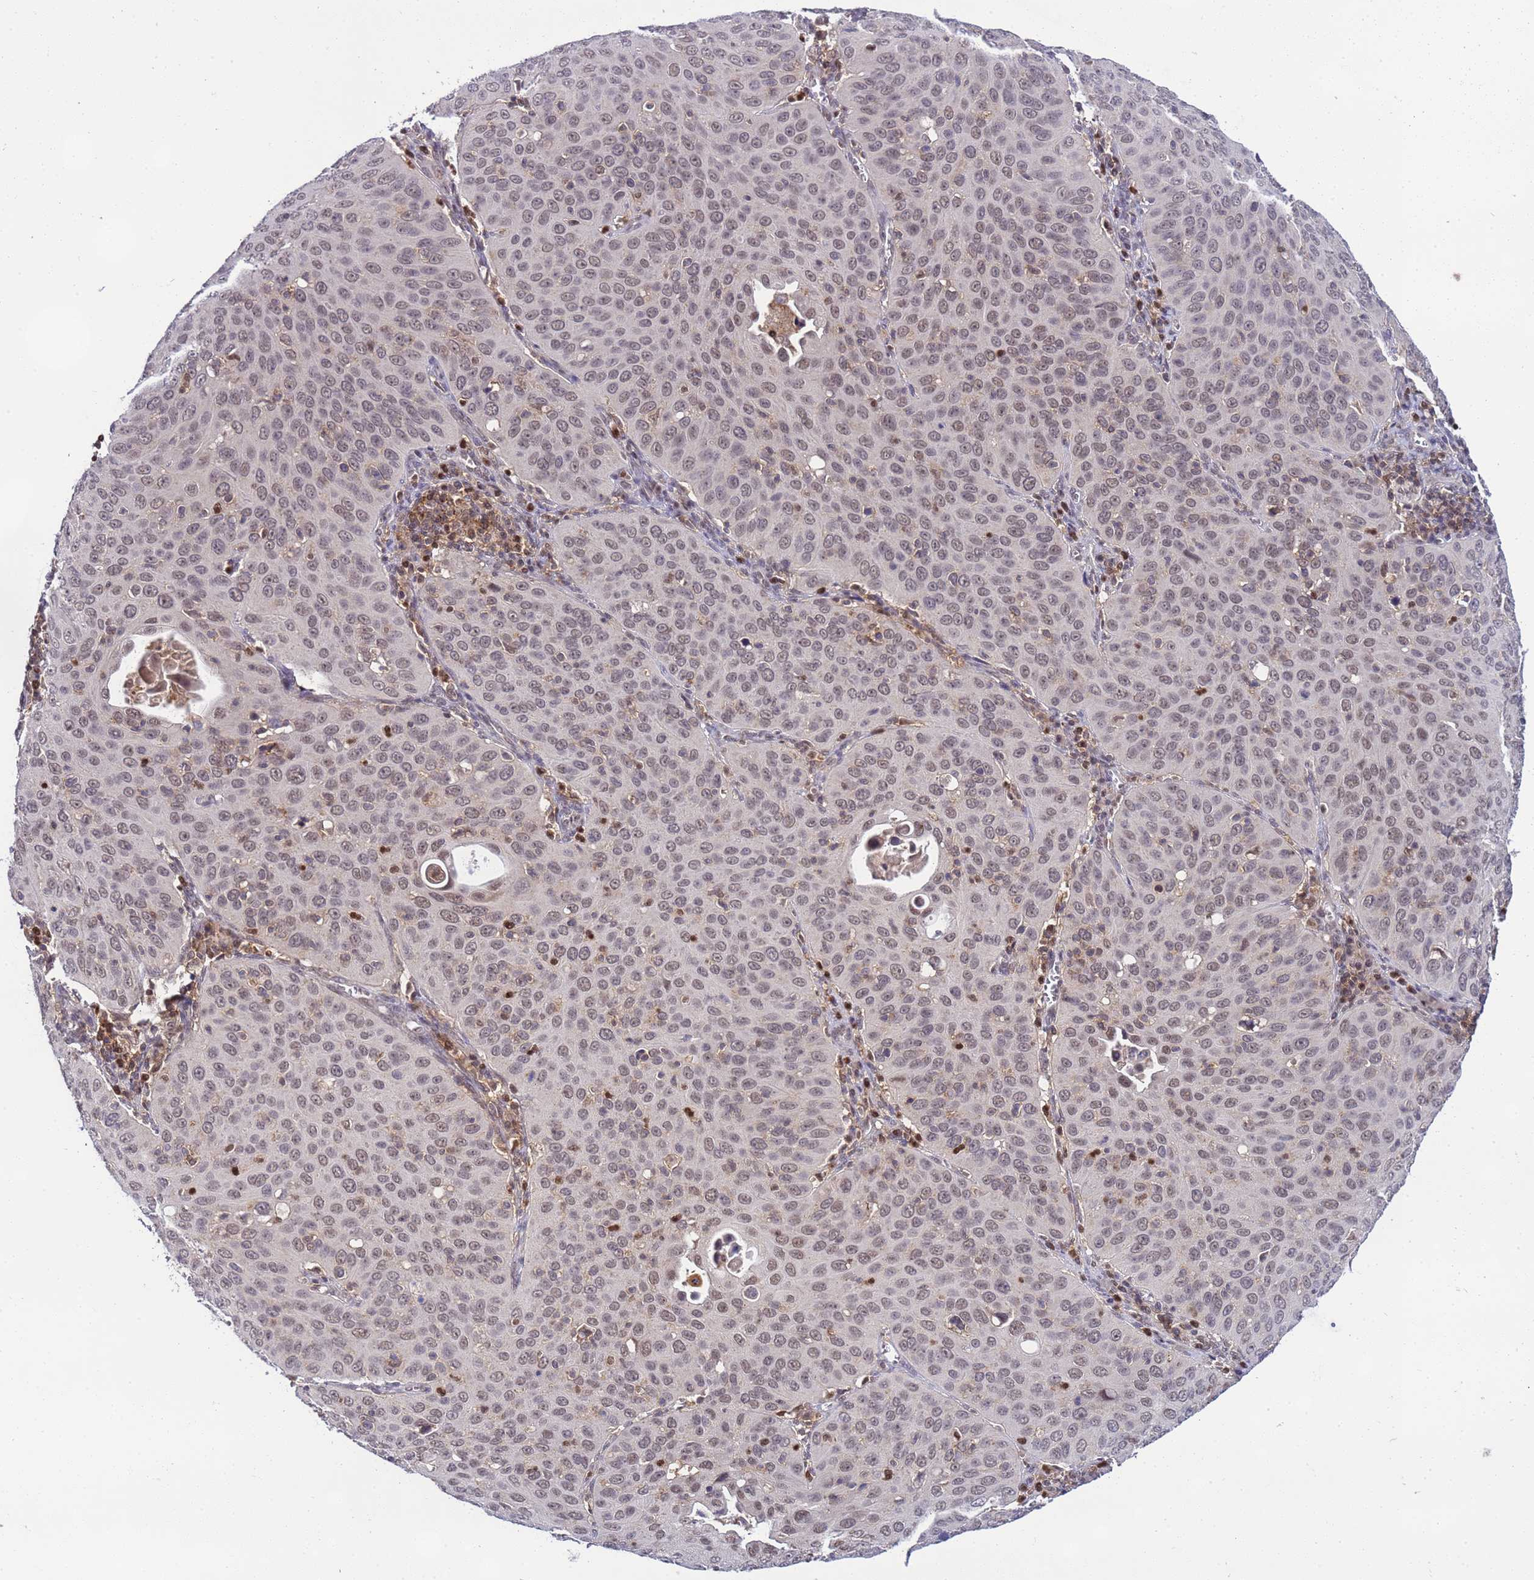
{"staining": {"intensity": "weak", "quantity": "25%-75%", "location": "nuclear"}, "tissue": "cervical cancer", "cell_type": "Tumor cells", "image_type": "cancer", "snomed": [{"axis": "morphology", "description": "Squamous cell carcinoma, NOS"}, {"axis": "topography", "description": "Cervix"}], "caption": "Cervical cancer (squamous cell carcinoma) stained with a protein marker demonstrates weak staining in tumor cells.", "gene": "CD53", "patient": {"sex": "female", "age": 36}}